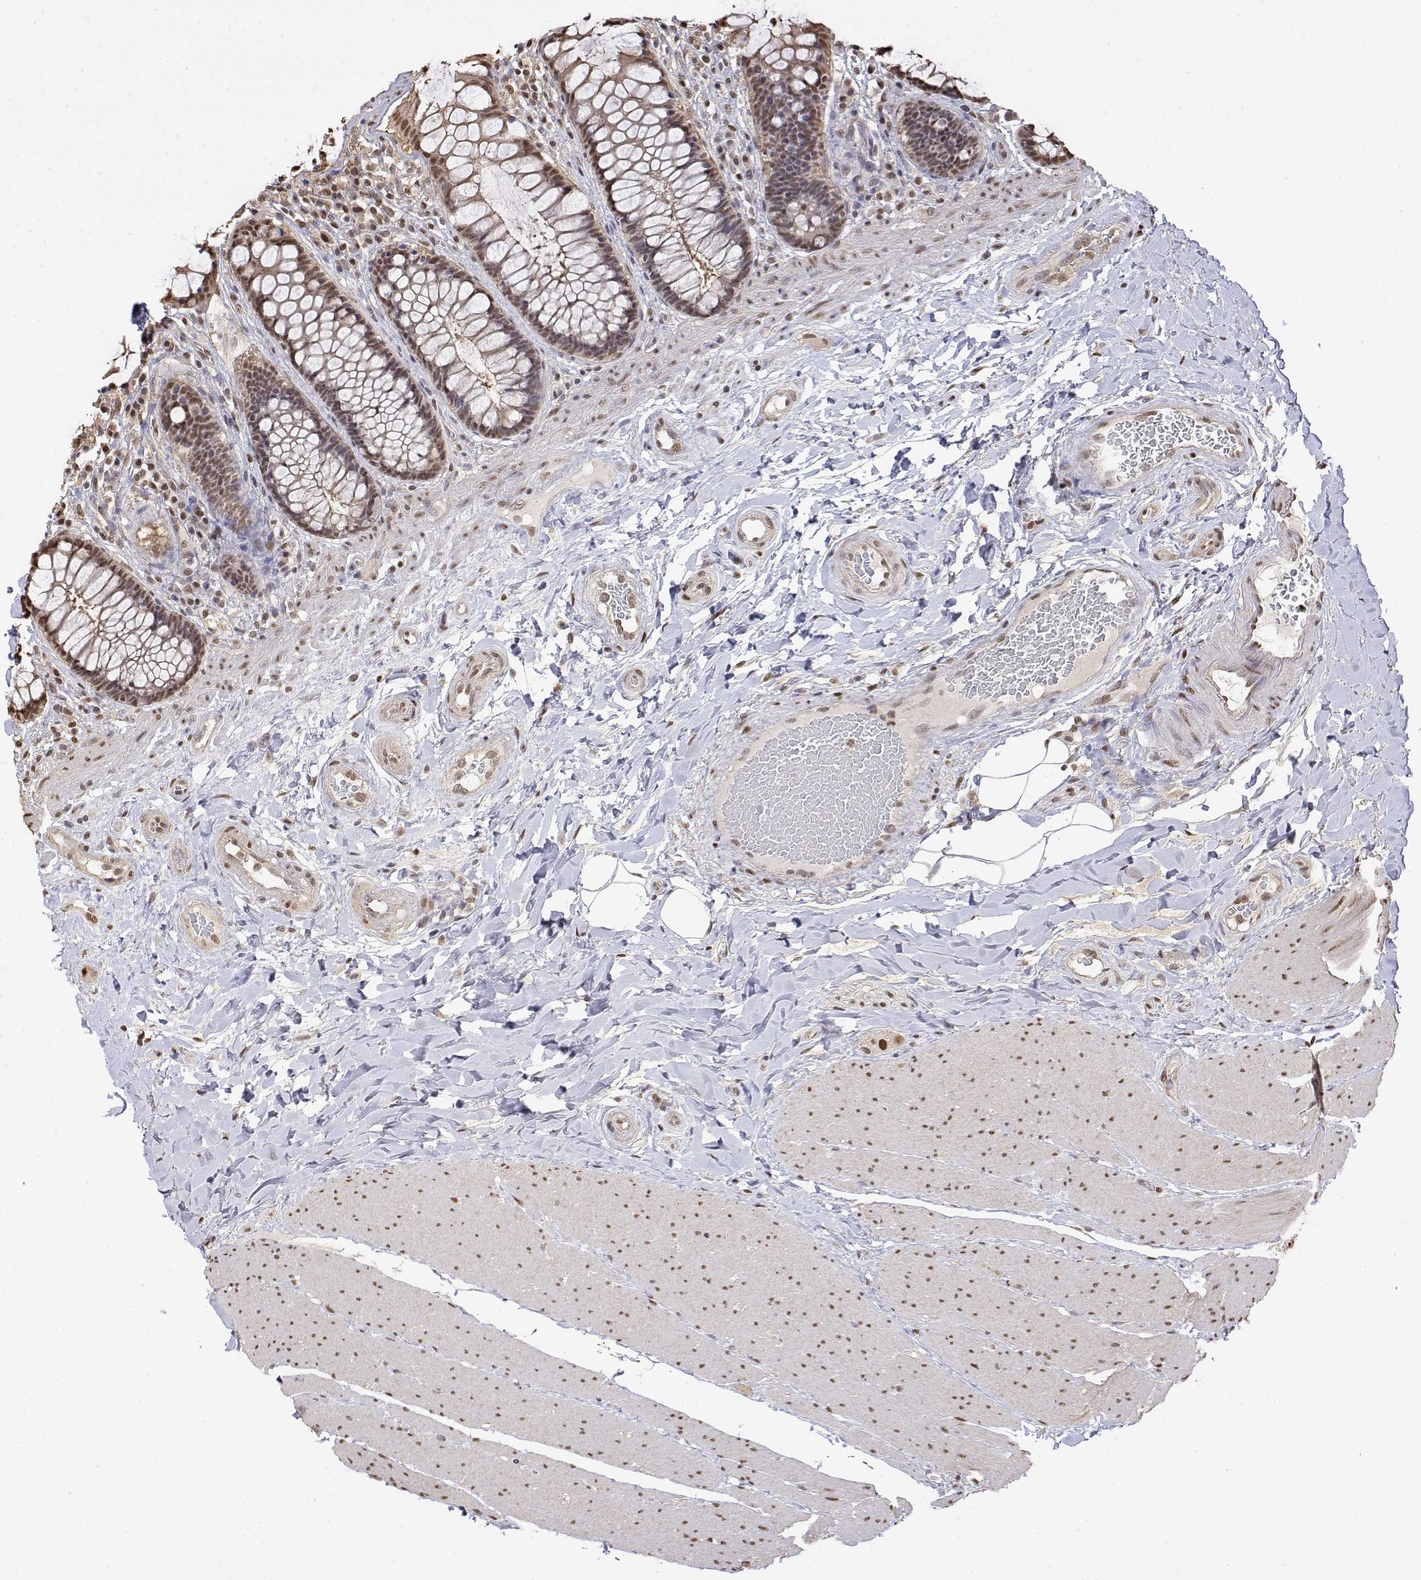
{"staining": {"intensity": "weak", "quantity": ">75%", "location": "nuclear"}, "tissue": "rectum", "cell_type": "Glandular cells", "image_type": "normal", "snomed": [{"axis": "morphology", "description": "Normal tissue, NOS"}, {"axis": "topography", "description": "Rectum"}], "caption": "Brown immunohistochemical staining in benign human rectum exhibits weak nuclear positivity in about >75% of glandular cells.", "gene": "TPI1", "patient": {"sex": "female", "age": 58}}